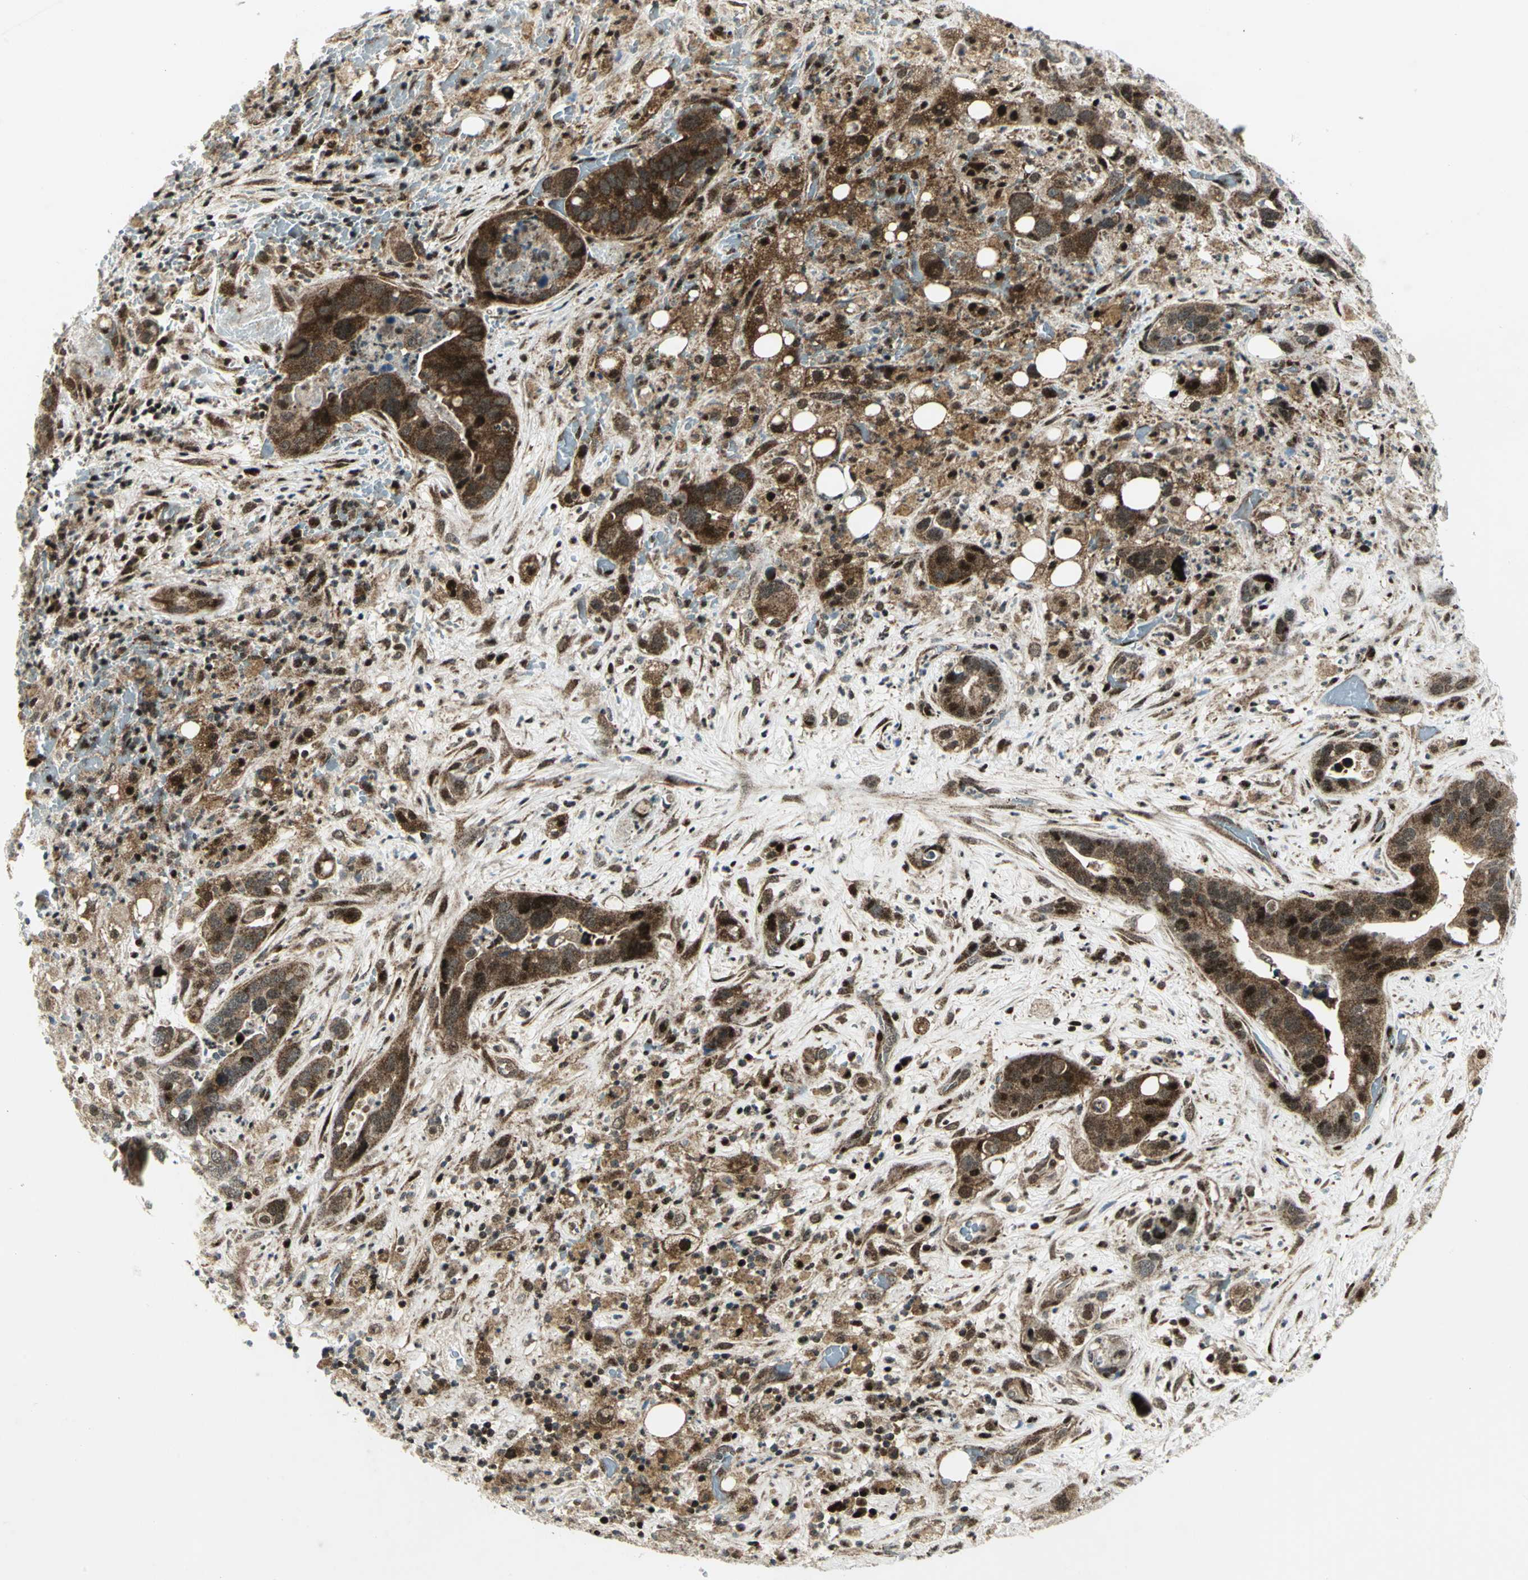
{"staining": {"intensity": "strong", "quantity": ">75%", "location": "cytoplasmic/membranous,nuclear"}, "tissue": "liver cancer", "cell_type": "Tumor cells", "image_type": "cancer", "snomed": [{"axis": "morphology", "description": "Cholangiocarcinoma"}, {"axis": "topography", "description": "Liver"}], "caption": "A photomicrograph of human cholangiocarcinoma (liver) stained for a protein reveals strong cytoplasmic/membranous and nuclear brown staining in tumor cells.", "gene": "COPS5", "patient": {"sex": "female", "age": 65}}